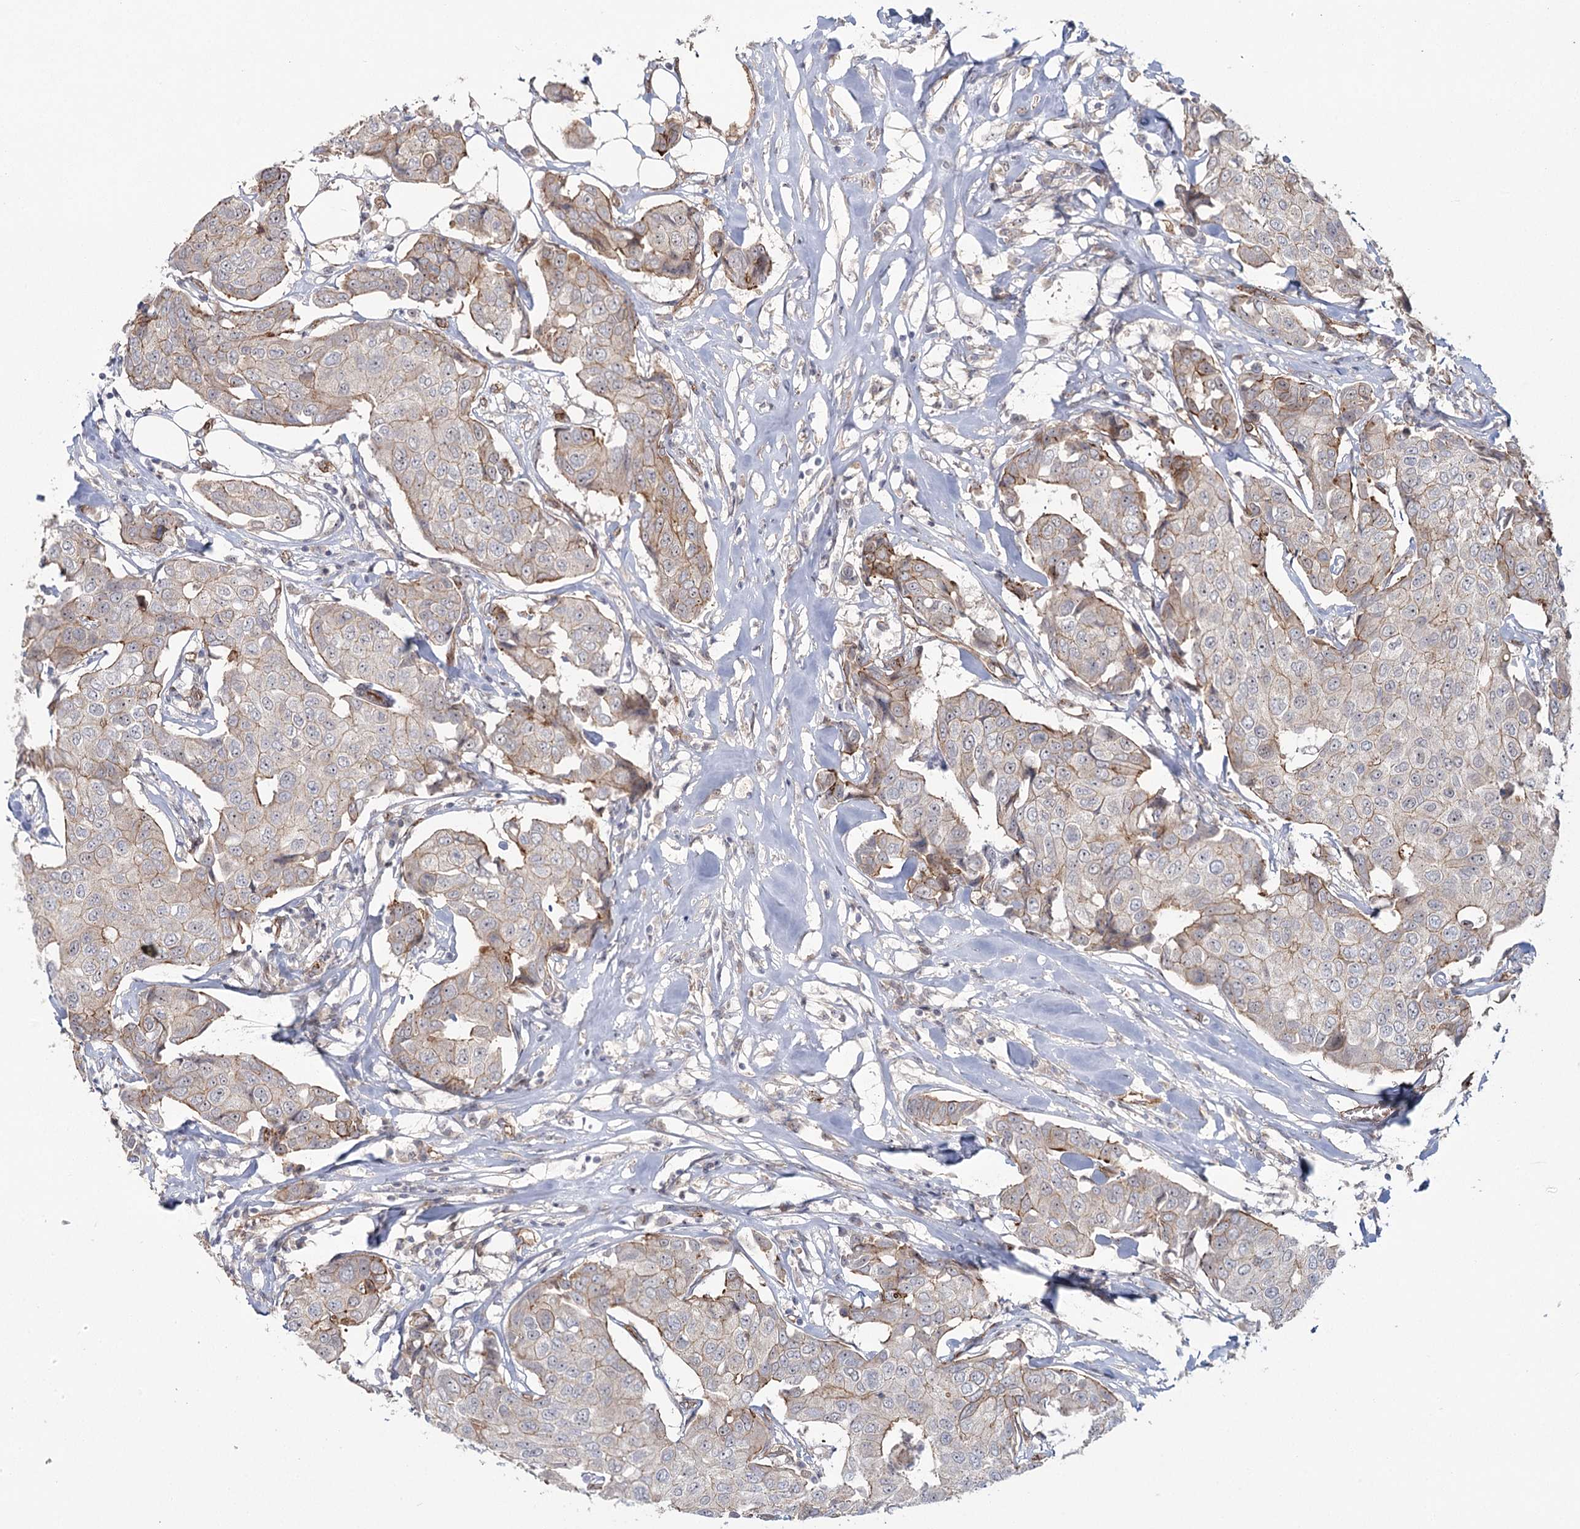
{"staining": {"intensity": "weak", "quantity": "<25%", "location": "cytoplasmic/membranous"}, "tissue": "breast cancer", "cell_type": "Tumor cells", "image_type": "cancer", "snomed": [{"axis": "morphology", "description": "Duct carcinoma"}, {"axis": "topography", "description": "Breast"}], "caption": "The image shows no staining of tumor cells in breast infiltrating ductal carcinoma.", "gene": "RPP14", "patient": {"sex": "female", "age": 80}}